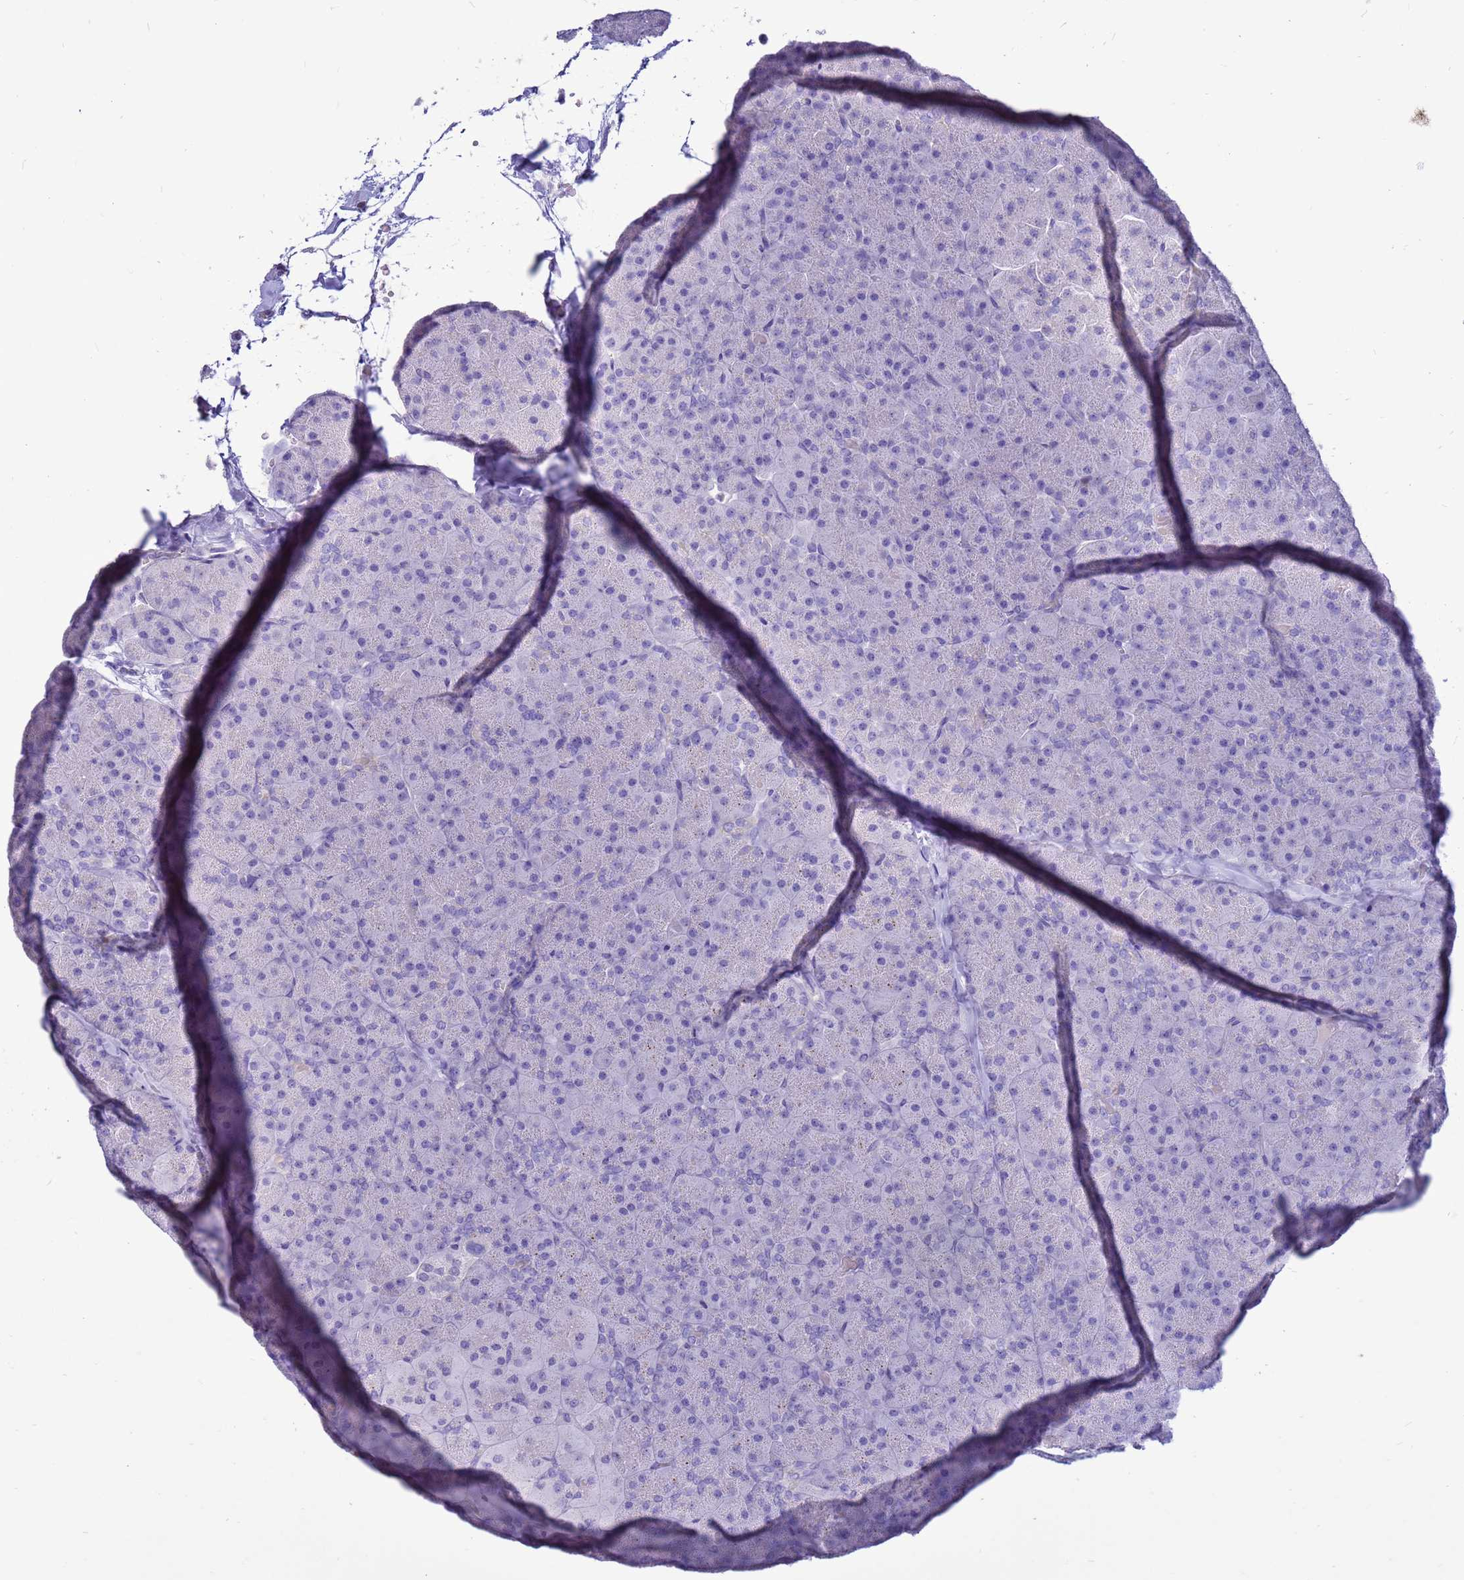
{"staining": {"intensity": "weak", "quantity": "<25%", "location": "cytoplasmic/membranous"}, "tissue": "pancreas", "cell_type": "Exocrine glandular cells", "image_type": "normal", "snomed": [{"axis": "morphology", "description": "Normal tissue, NOS"}, {"axis": "topography", "description": "Pancreas"}], "caption": "IHC photomicrograph of benign pancreas: human pancreas stained with DAB (3,3'-diaminobenzidine) exhibits no significant protein expression in exocrine glandular cells. (DAB (3,3'-diaminobenzidine) IHC with hematoxylin counter stain).", "gene": "PDE10A", "patient": {"sex": "male", "age": 36}}